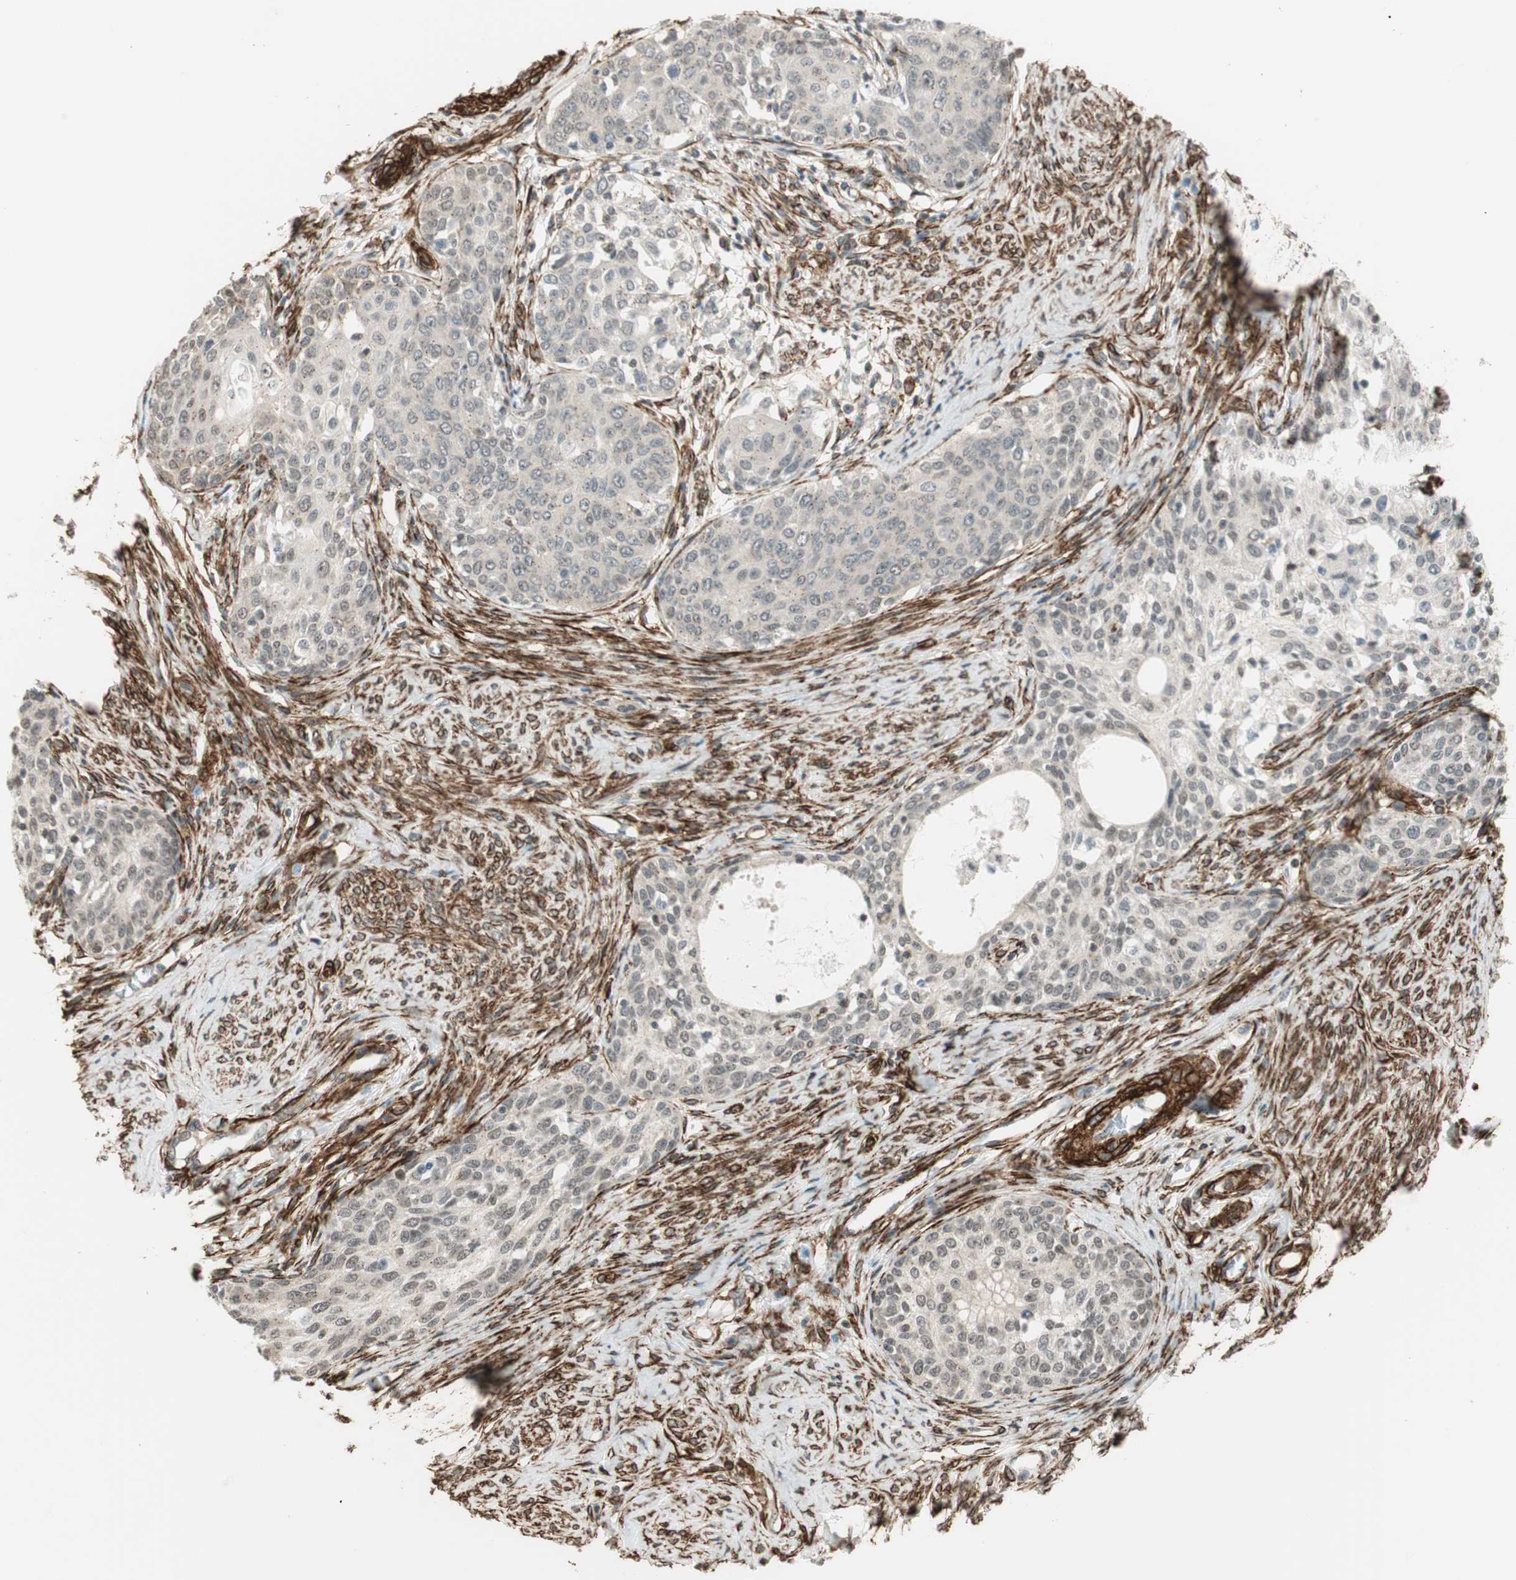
{"staining": {"intensity": "negative", "quantity": "none", "location": "none"}, "tissue": "cervical cancer", "cell_type": "Tumor cells", "image_type": "cancer", "snomed": [{"axis": "morphology", "description": "Squamous cell carcinoma, NOS"}, {"axis": "morphology", "description": "Adenocarcinoma, NOS"}, {"axis": "topography", "description": "Cervix"}], "caption": "DAB (3,3'-diaminobenzidine) immunohistochemical staining of cervical cancer (squamous cell carcinoma) displays no significant staining in tumor cells.", "gene": "CDK19", "patient": {"sex": "female", "age": 52}}